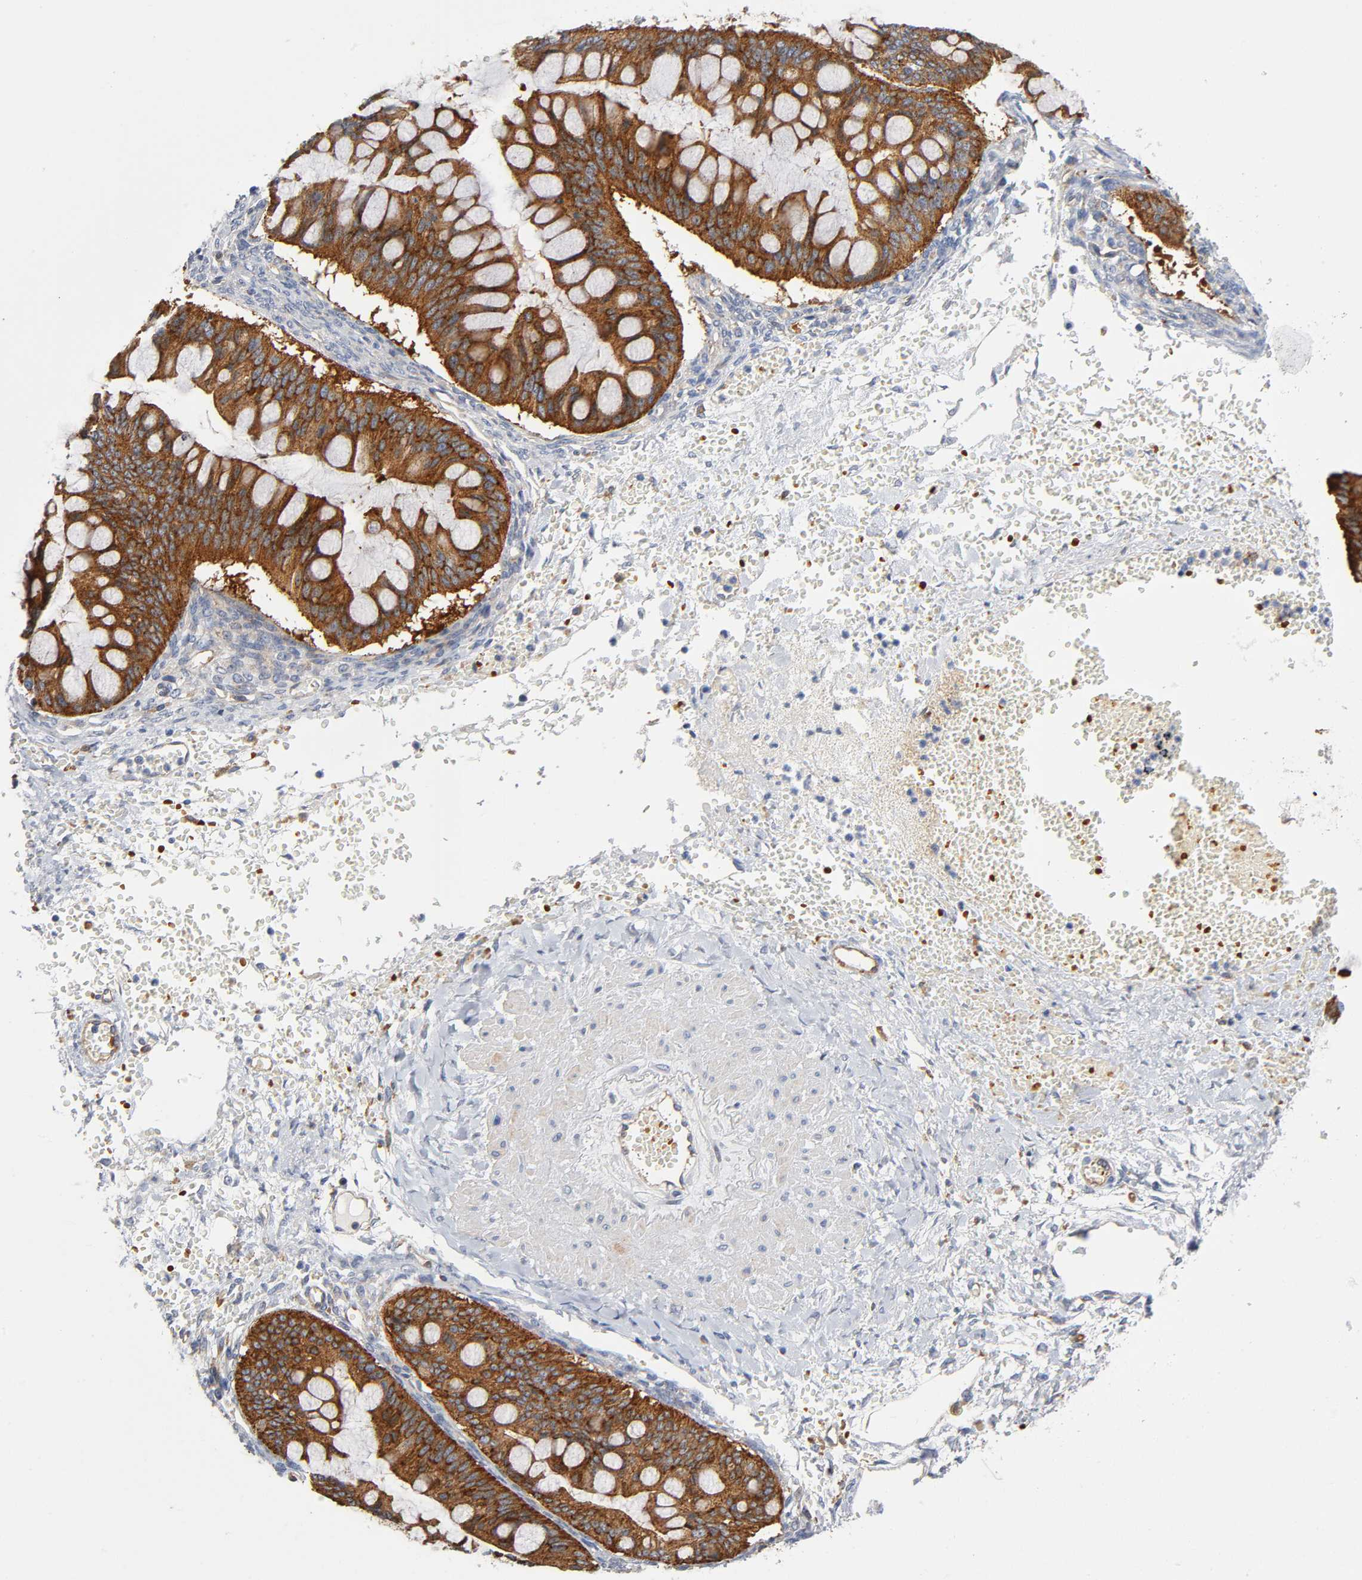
{"staining": {"intensity": "strong", "quantity": ">75%", "location": "cytoplasmic/membranous"}, "tissue": "ovarian cancer", "cell_type": "Tumor cells", "image_type": "cancer", "snomed": [{"axis": "morphology", "description": "Cystadenocarcinoma, mucinous, NOS"}, {"axis": "topography", "description": "Ovary"}], "caption": "Protein expression analysis of human ovarian cancer (mucinous cystadenocarcinoma) reveals strong cytoplasmic/membranous positivity in about >75% of tumor cells.", "gene": "CD2AP", "patient": {"sex": "female", "age": 73}}